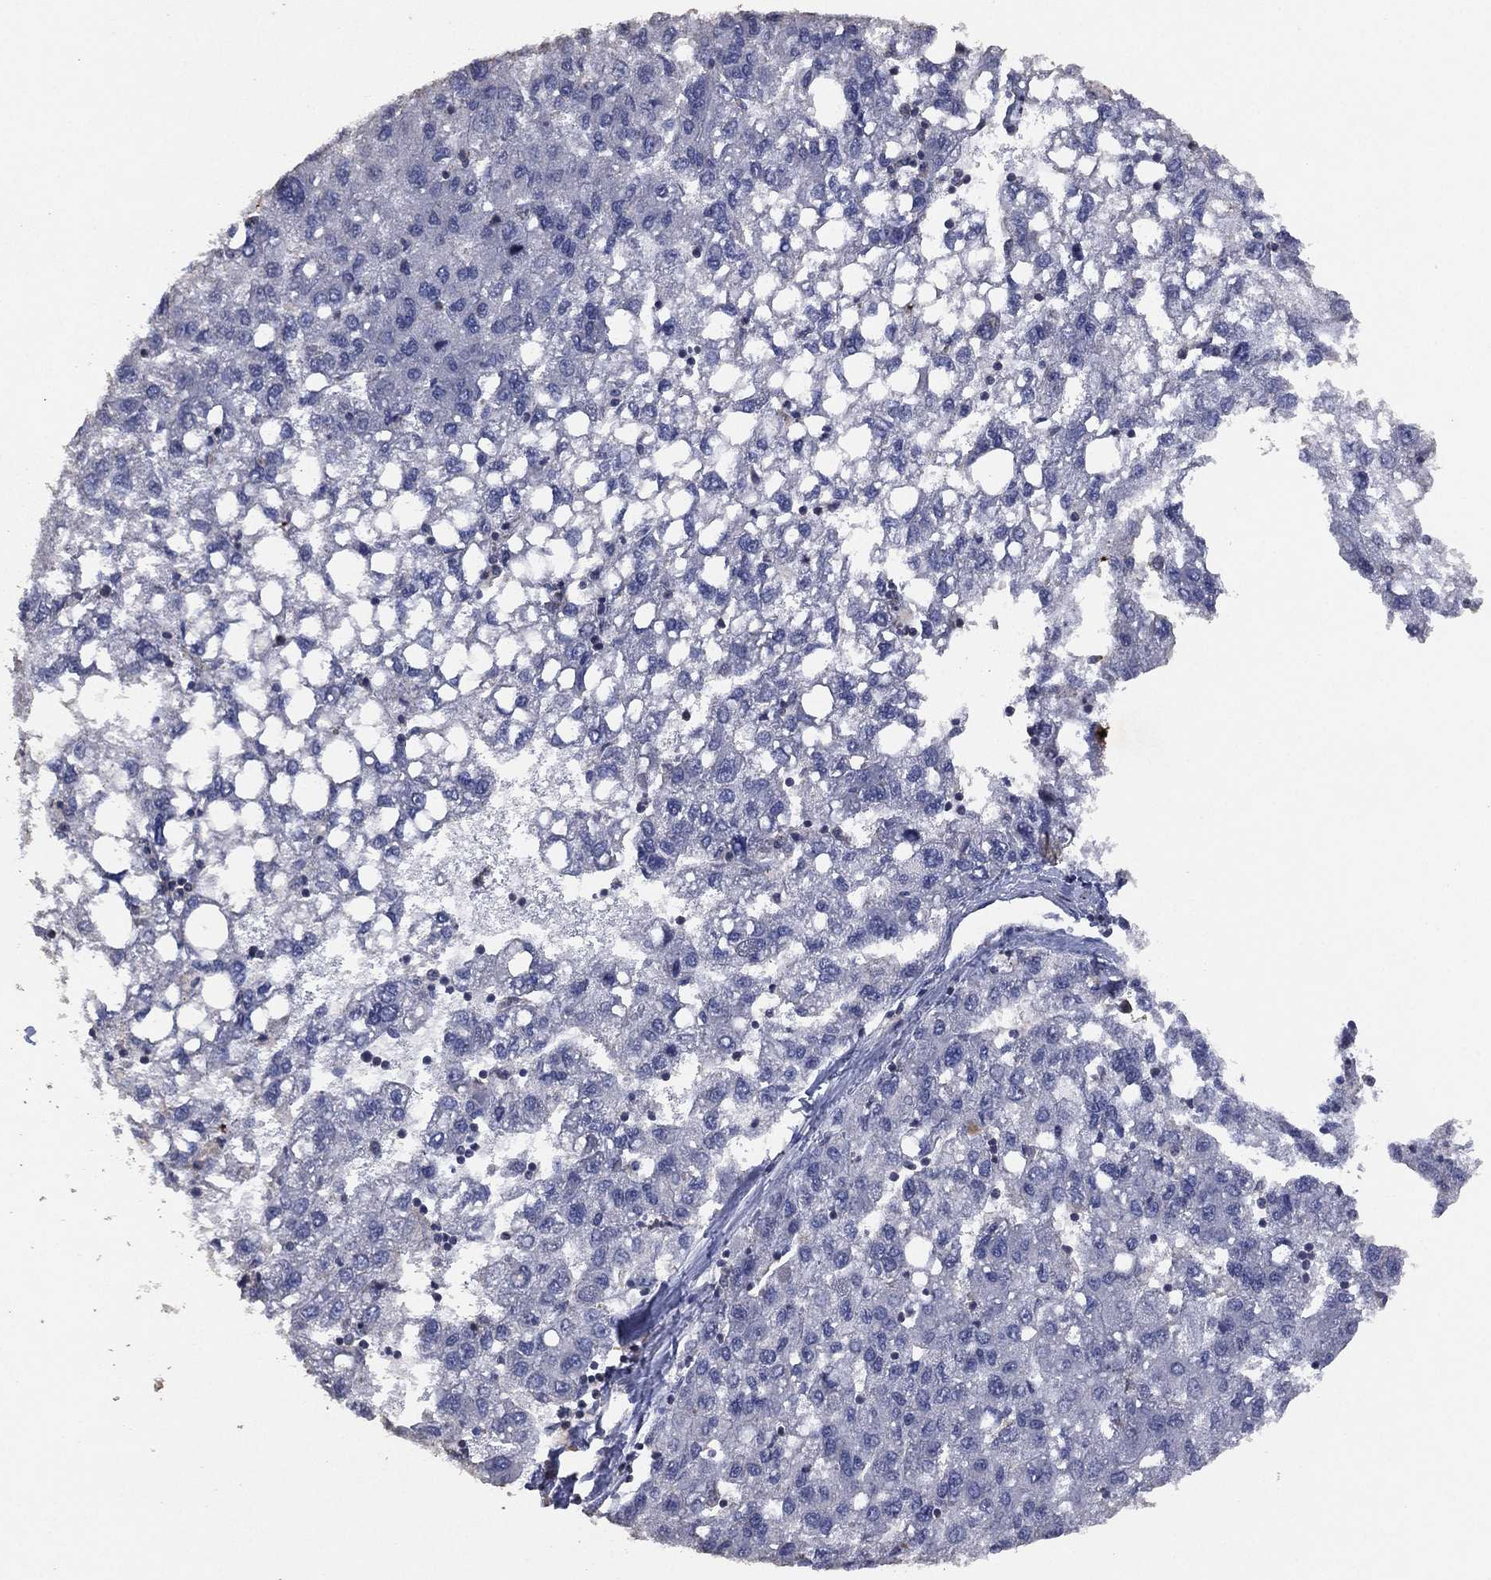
{"staining": {"intensity": "negative", "quantity": "none", "location": "none"}, "tissue": "liver cancer", "cell_type": "Tumor cells", "image_type": "cancer", "snomed": [{"axis": "morphology", "description": "Carcinoma, Hepatocellular, NOS"}, {"axis": "topography", "description": "Liver"}], "caption": "Photomicrograph shows no significant protein positivity in tumor cells of liver hepatocellular carcinoma.", "gene": "ADPRHL1", "patient": {"sex": "female", "age": 82}}